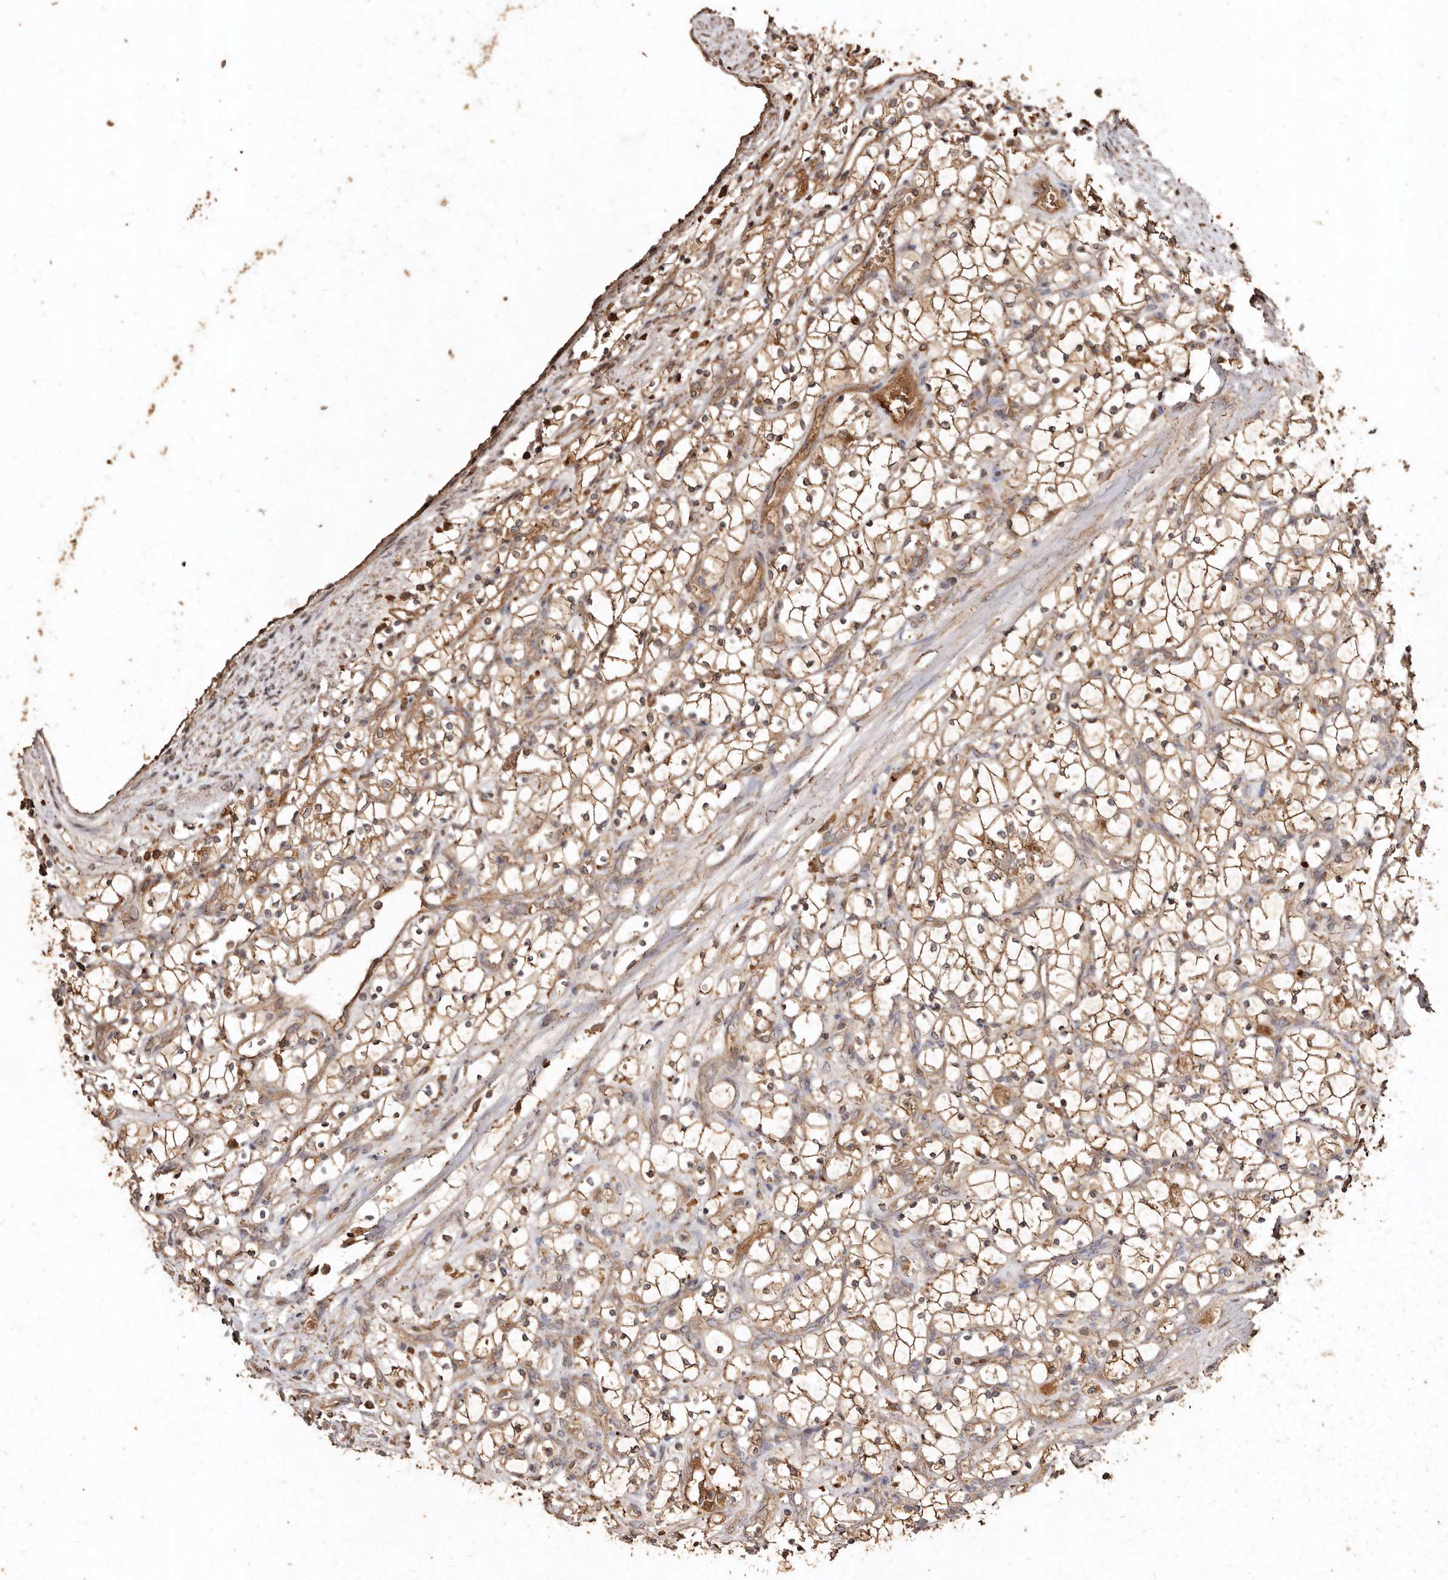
{"staining": {"intensity": "moderate", "quantity": ">75%", "location": "cytoplasmic/membranous"}, "tissue": "renal cancer", "cell_type": "Tumor cells", "image_type": "cancer", "snomed": [{"axis": "morphology", "description": "Adenocarcinoma, NOS"}, {"axis": "topography", "description": "Kidney"}], "caption": "Protein staining of renal cancer (adenocarcinoma) tissue exhibits moderate cytoplasmic/membranous staining in about >75% of tumor cells. Nuclei are stained in blue.", "gene": "FARS2", "patient": {"sex": "female", "age": 69}}